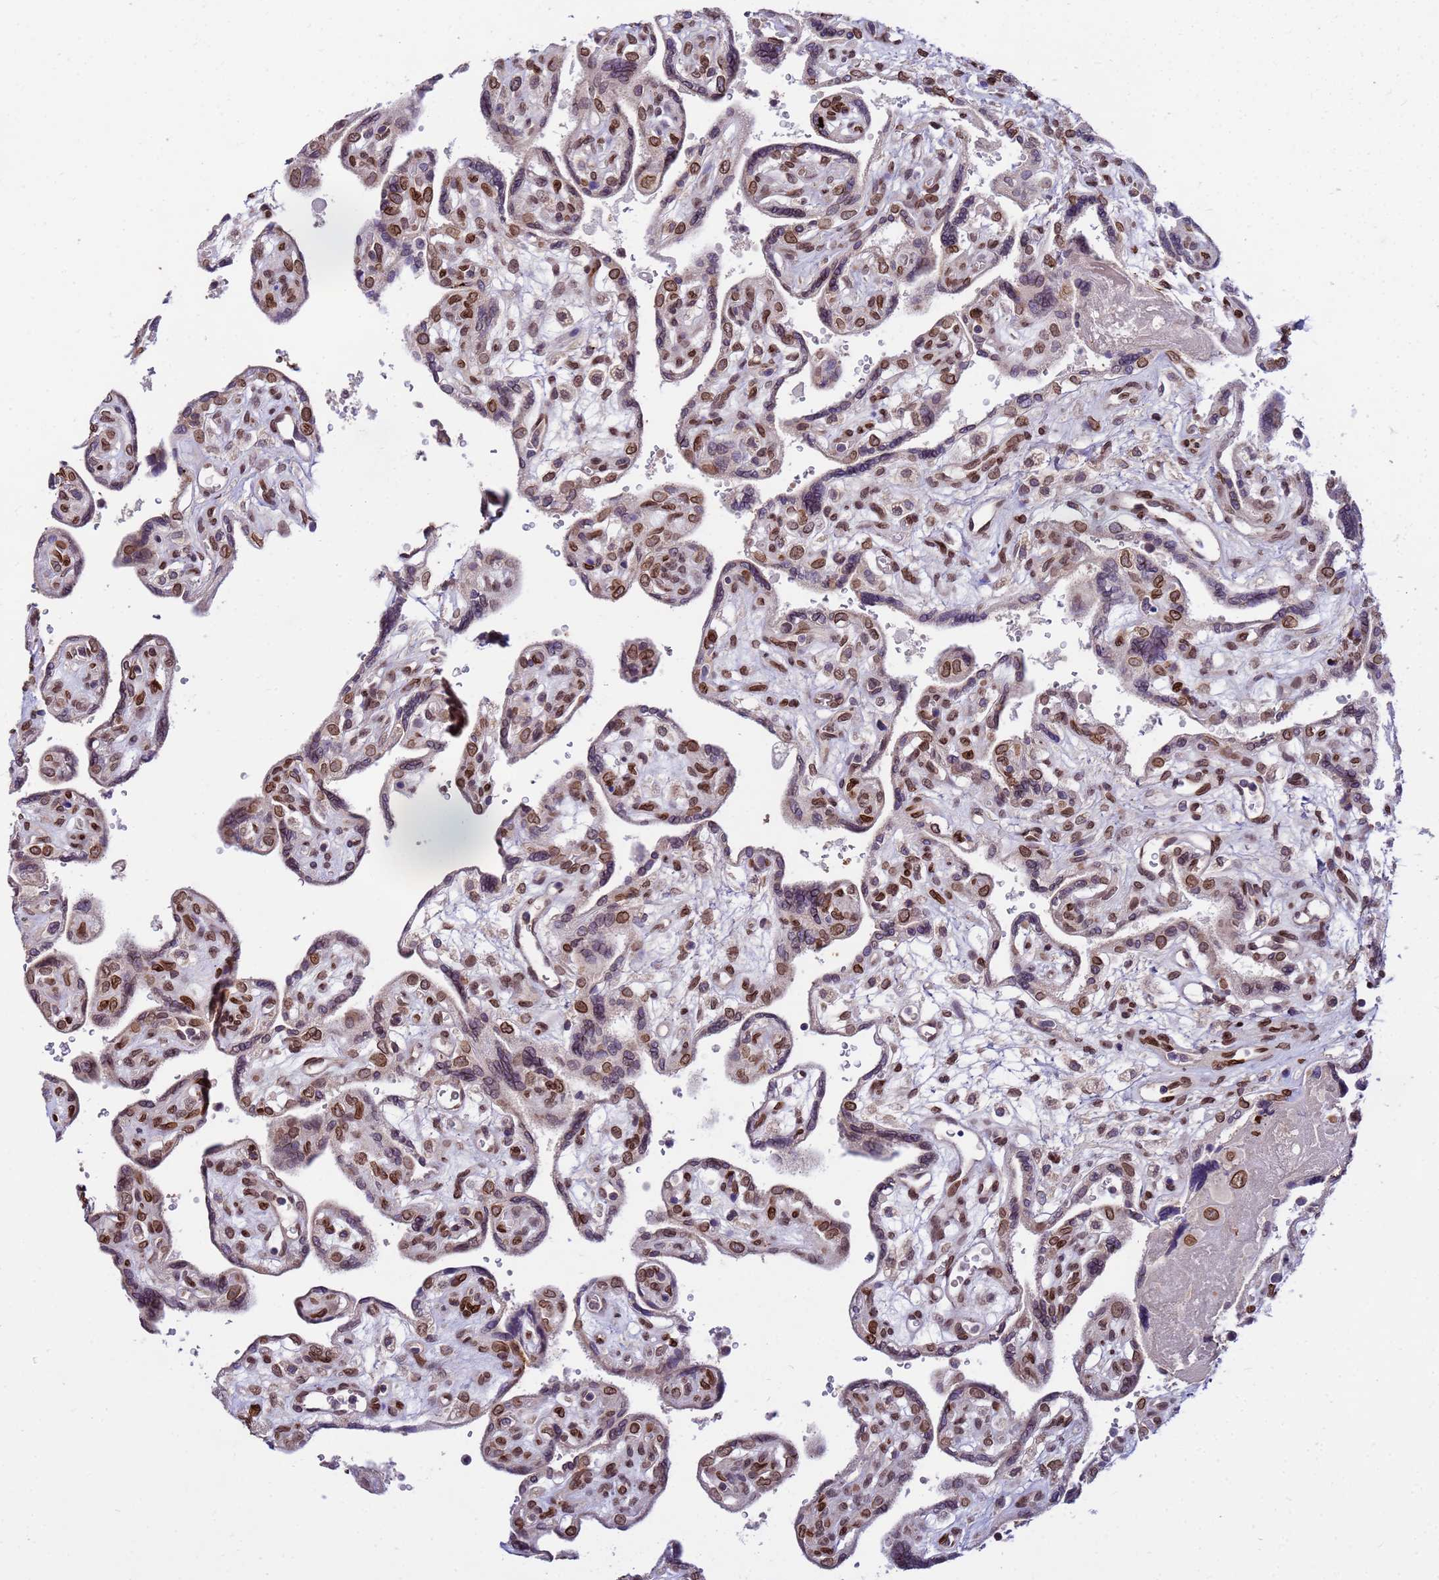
{"staining": {"intensity": "strong", "quantity": "25%-75%", "location": "cytoplasmic/membranous,nuclear"}, "tissue": "placenta", "cell_type": "Decidual cells", "image_type": "normal", "snomed": [{"axis": "morphology", "description": "Normal tissue, NOS"}, {"axis": "topography", "description": "Placenta"}], "caption": "Immunohistochemistry (DAB) staining of normal placenta exhibits strong cytoplasmic/membranous,nuclear protein positivity in approximately 25%-75% of decidual cells. (IHC, brightfield microscopy, high magnification).", "gene": "GPR135", "patient": {"sex": "female", "age": 39}}